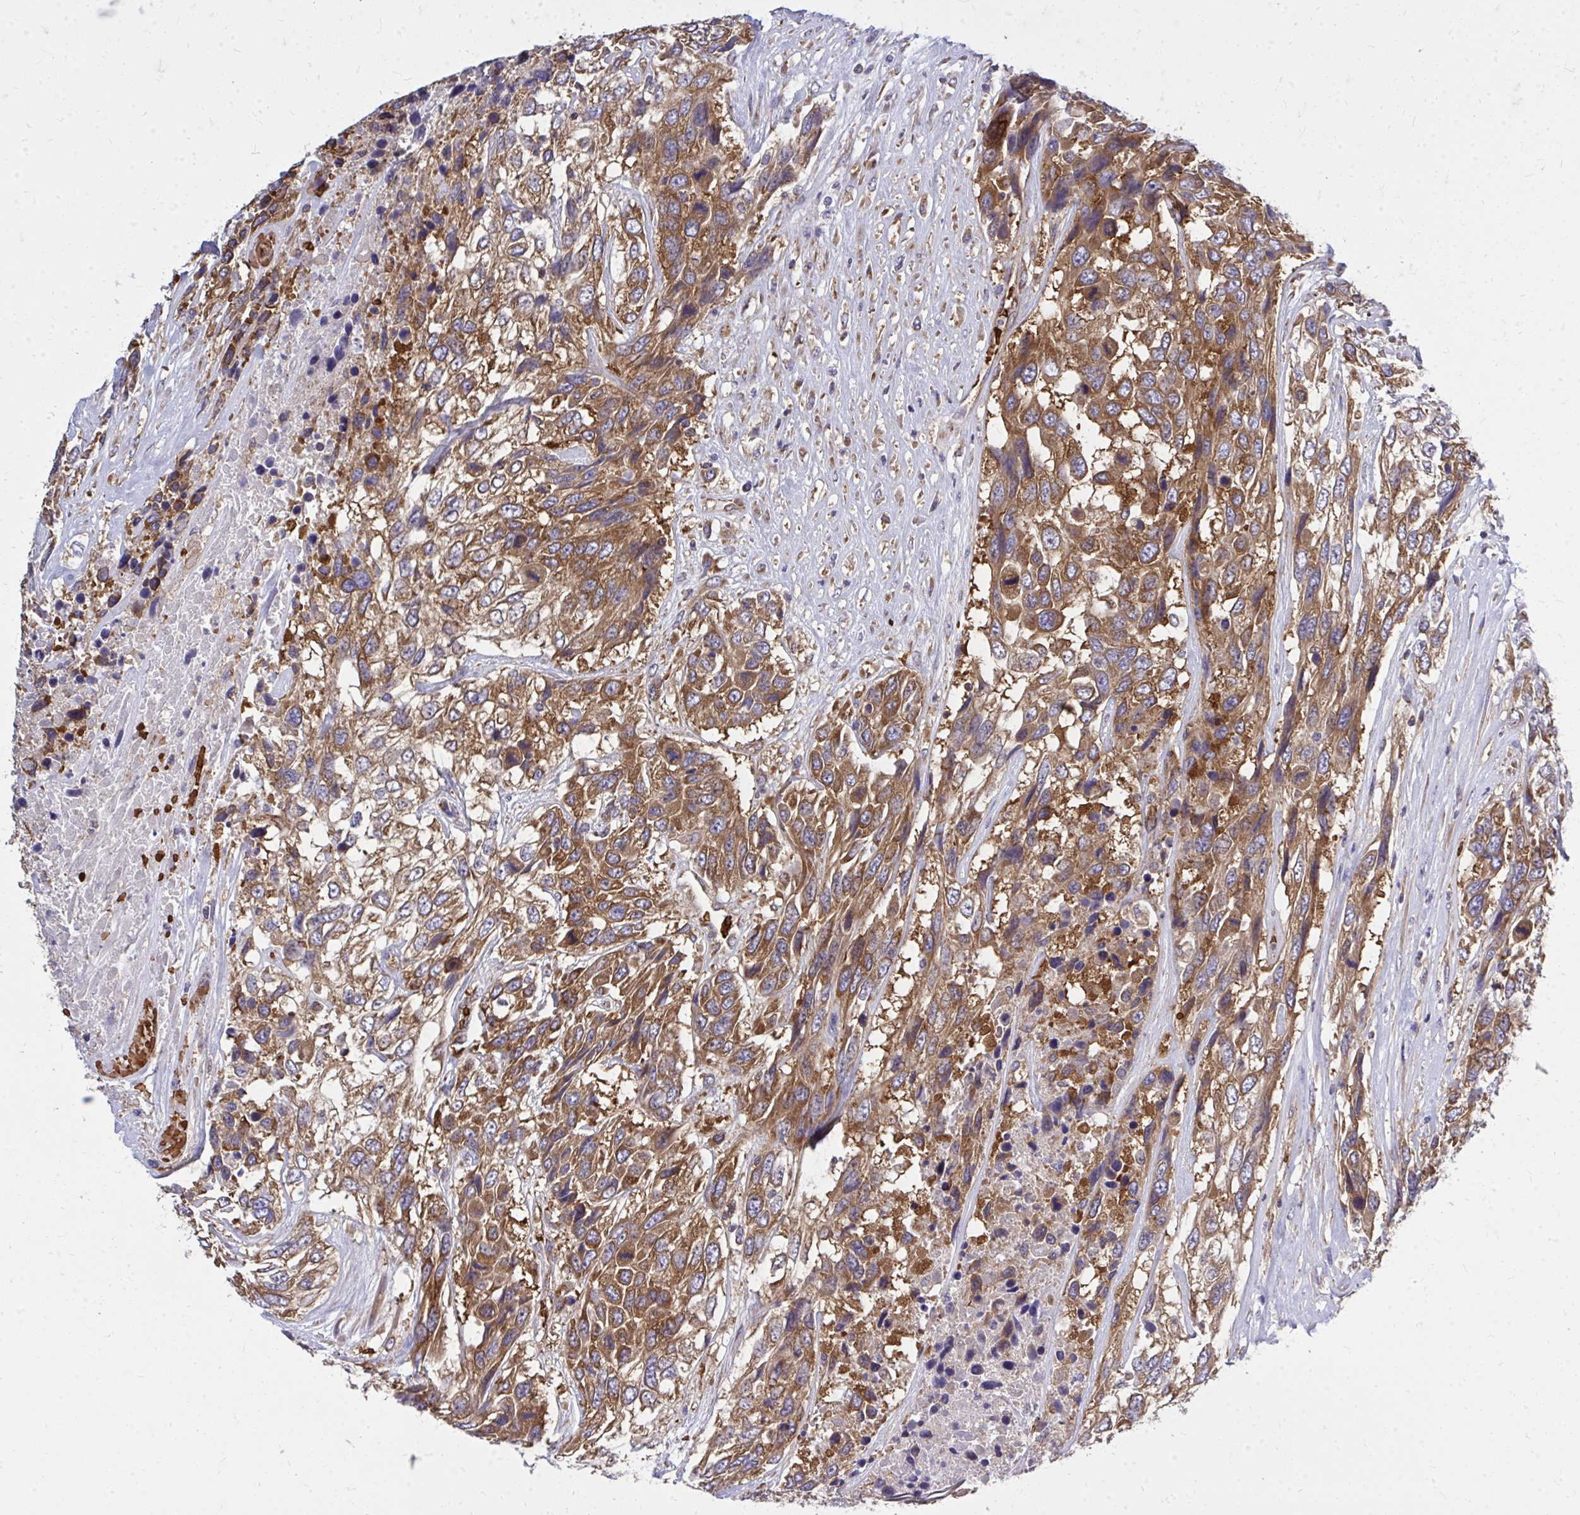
{"staining": {"intensity": "moderate", "quantity": ">75%", "location": "cytoplasmic/membranous"}, "tissue": "urothelial cancer", "cell_type": "Tumor cells", "image_type": "cancer", "snomed": [{"axis": "morphology", "description": "Urothelial carcinoma, High grade"}, {"axis": "topography", "description": "Urinary bladder"}], "caption": "This image displays IHC staining of human urothelial cancer, with medium moderate cytoplasmic/membranous expression in about >75% of tumor cells.", "gene": "PDK4", "patient": {"sex": "female", "age": 70}}